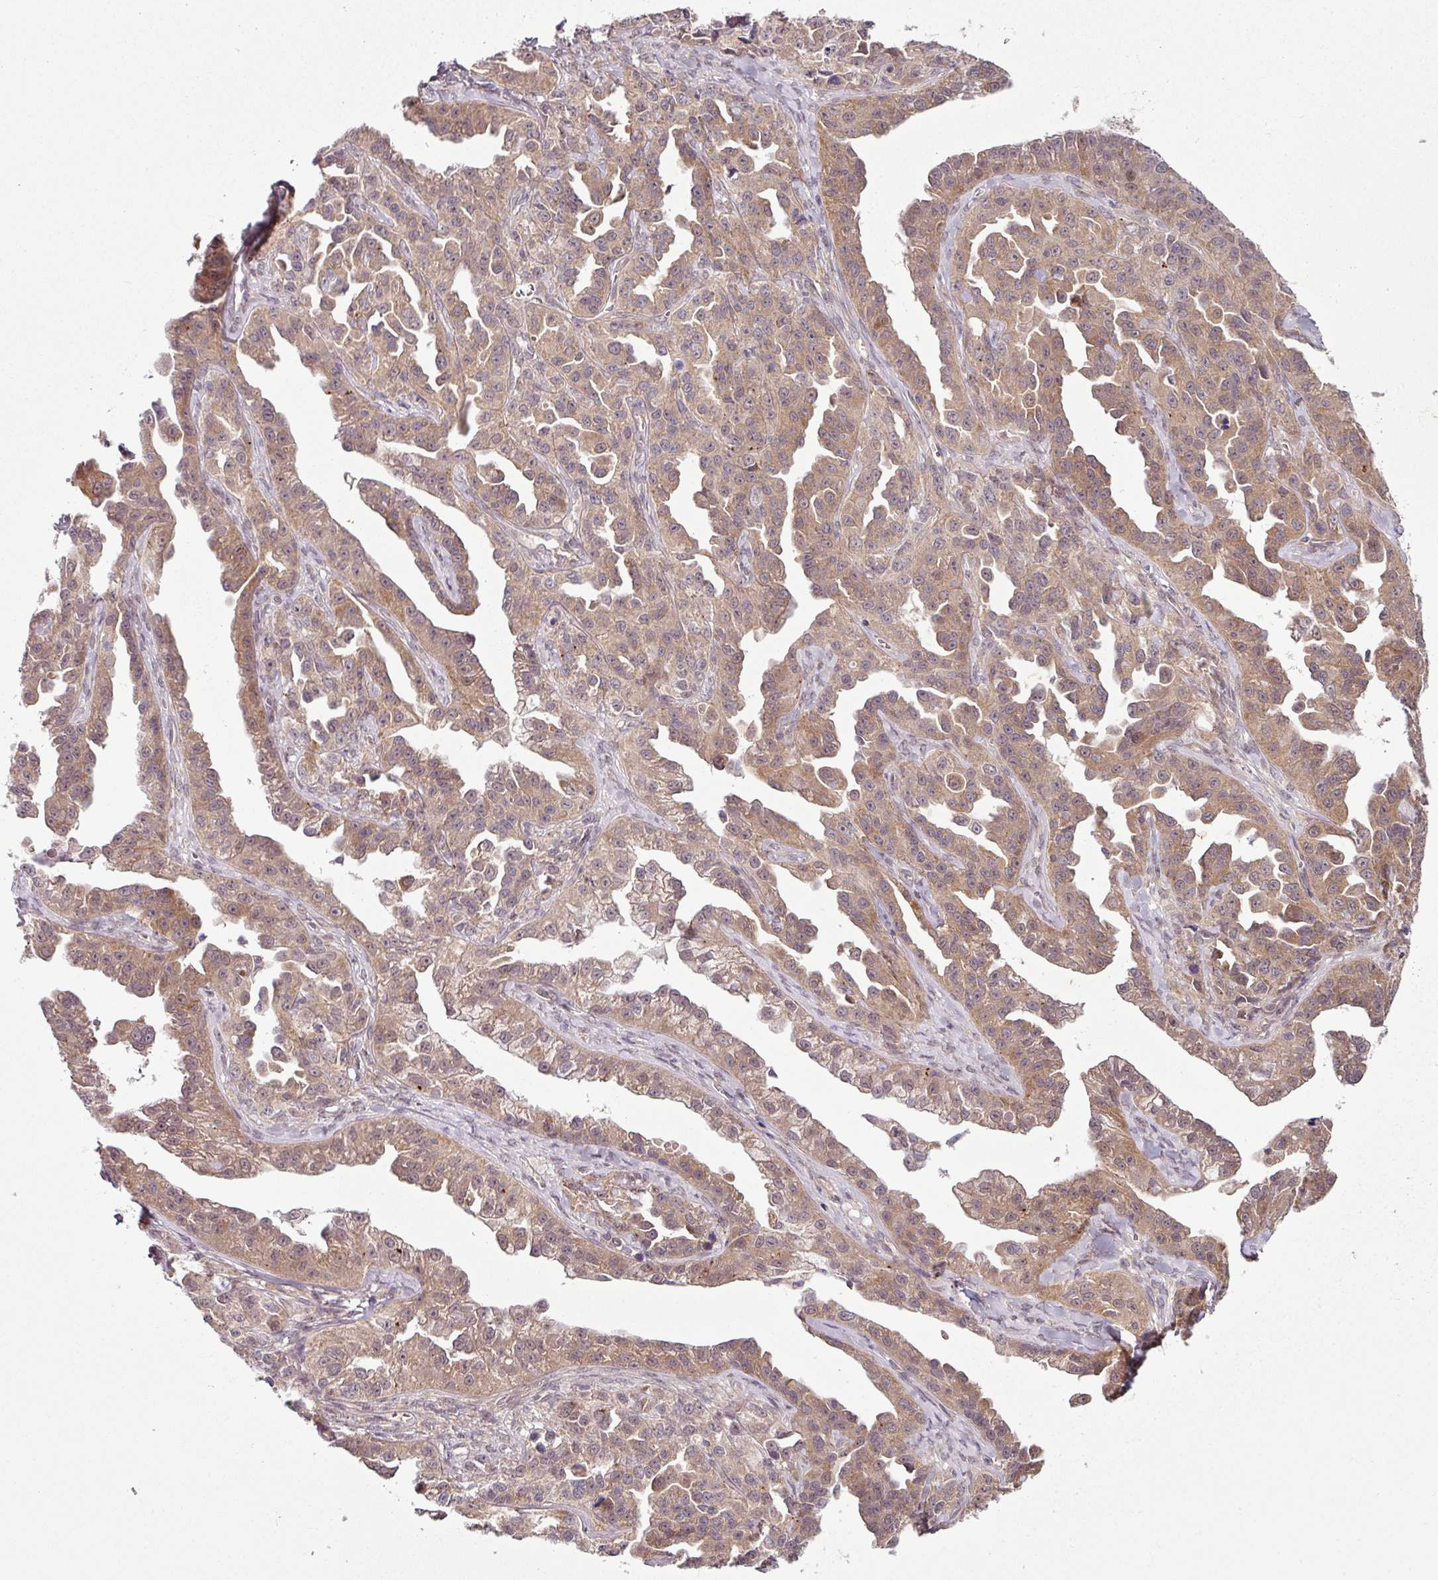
{"staining": {"intensity": "moderate", "quantity": ">75%", "location": "cytoplasmic/membranous"}, "tissue": "ovarian cancer", "cell_type": "Tumor cells", "image_type": "cancer", "snomed": [{"axis": "morphology", "description": "Cystadenocarcinoma, serous, NOS"}, {"axis": "topography", "description": "Ovary"}], "caption": "The histopathology image shows a brown stain indicating the presence of a protein in the cytoplasmic/membranous of tumor cells in serous cystadenocarcinoma (ovarian).", "gene": "DERPC", "patient": {"sex": "female", "age": 75}}